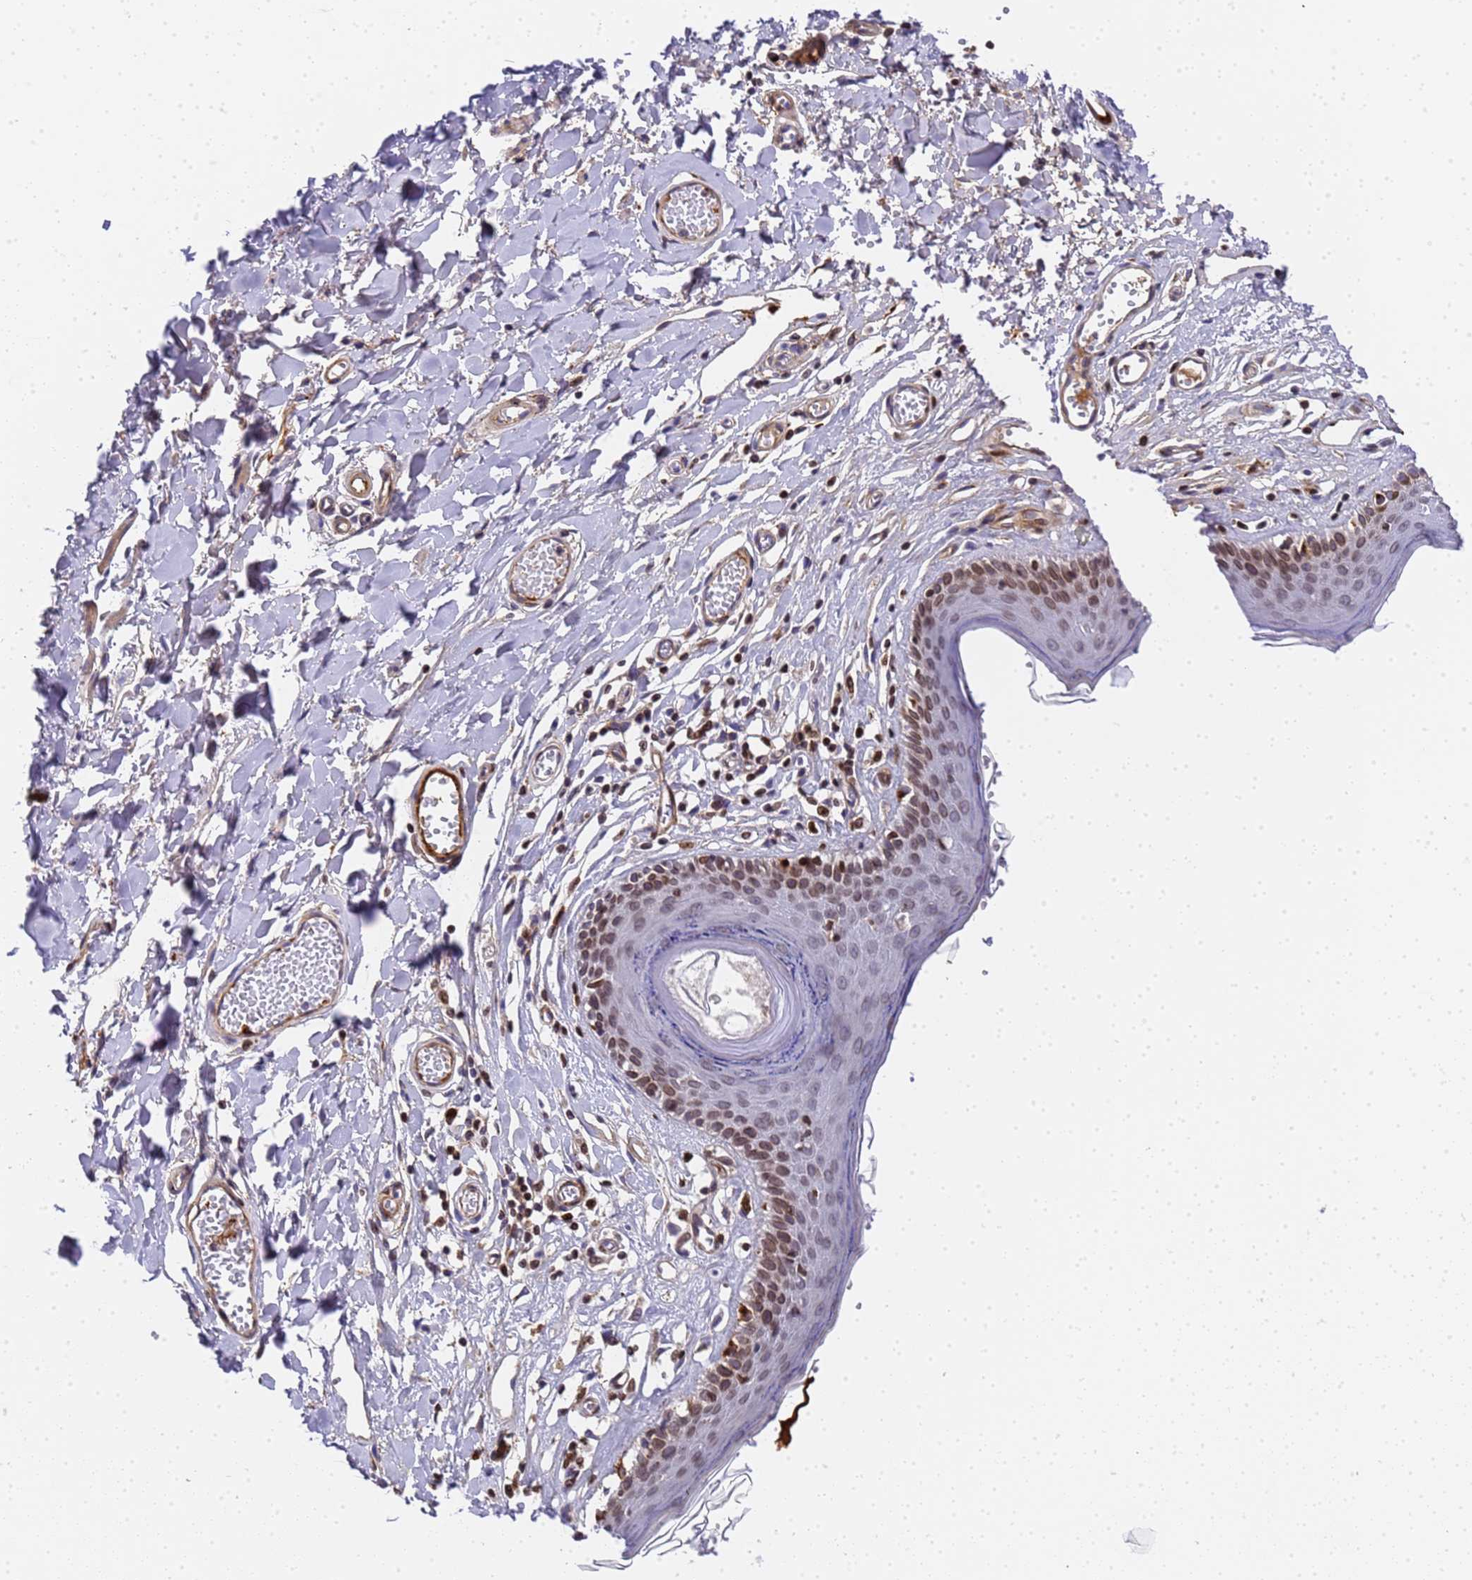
{"staining": {"intensity": "moderate", "quantity": "25%-75%", "location": "nuclear"}, "tissue": "skin", "cell_type": "Epidermal cells", "image_type": "normal", "snomed": [{"axis": "morphology", "description": "Normal tissue, NOS"}, {"axis": "topography", "description": "Adipose tissue"}, {"axis": "topography", "description": "Vascular tissue"}, {"axis": "topography", "description": "Vulva"}, {"axis": "topography", "description": "Peripheral nerve tissue"}], "caption": "Immunohistochemistry of unremarkable human skin shows medium levels of moderate nuclear expression in about 25%-75% of epidermal cells.", "gene": "IGFBP7", "patient": {"sex": "female", "age": 86}}